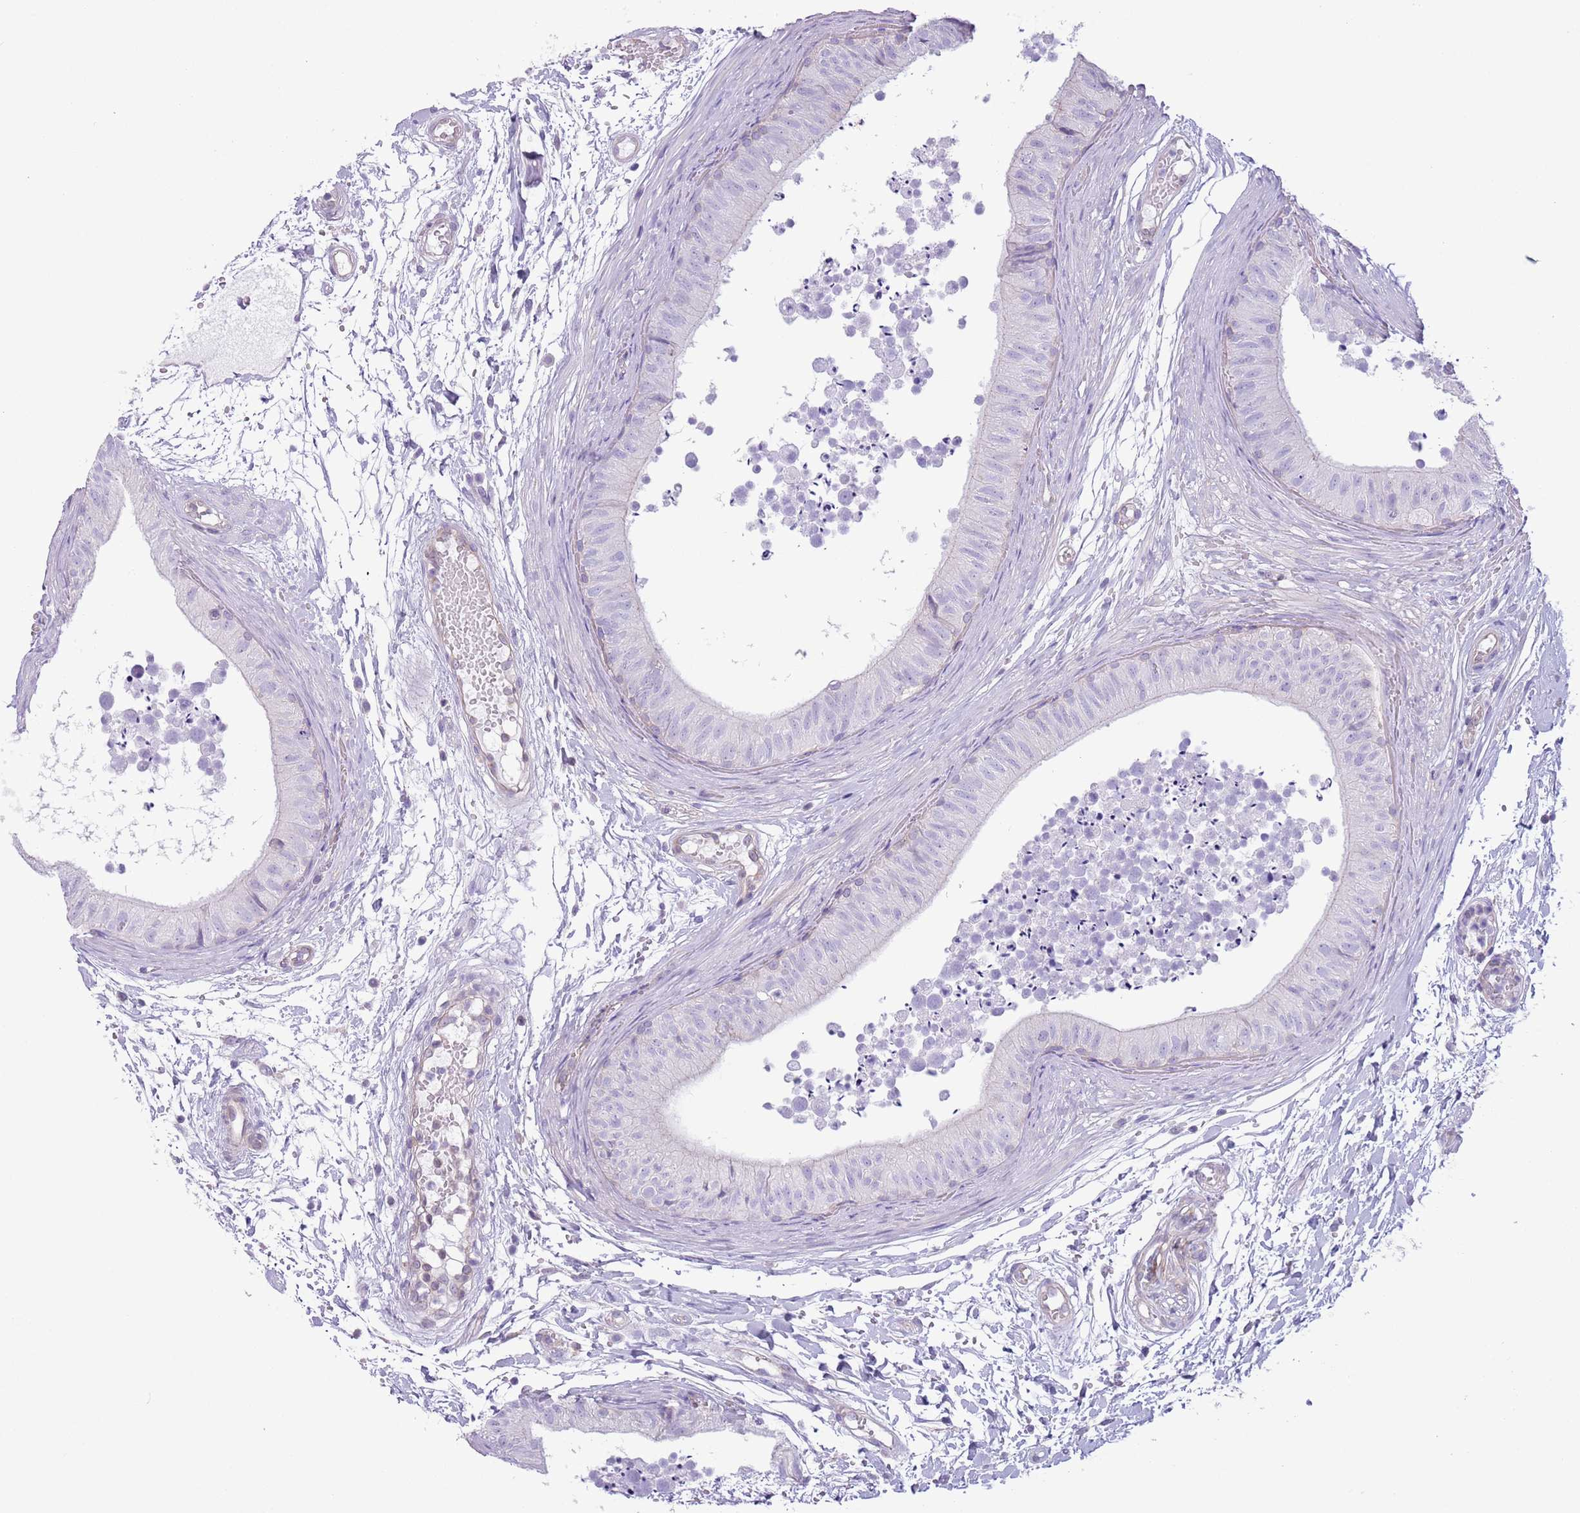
{"staining": {"intensity": "negative", "quantity": "none", "location": "none"}, "tissue": "epididymis", "cell_type": "Glandular cells", "image_type": "normal", "snomed": [{"axis": "morphology", "description": "Normal tissue, NOS"}, {"axis": "topography", "description": "Epididymis"}], "caption": "The image shows no staining of glandular cells in benign epididymis.", "gene": "RBP3", "patient": {"sex": "male", "age": 15}}